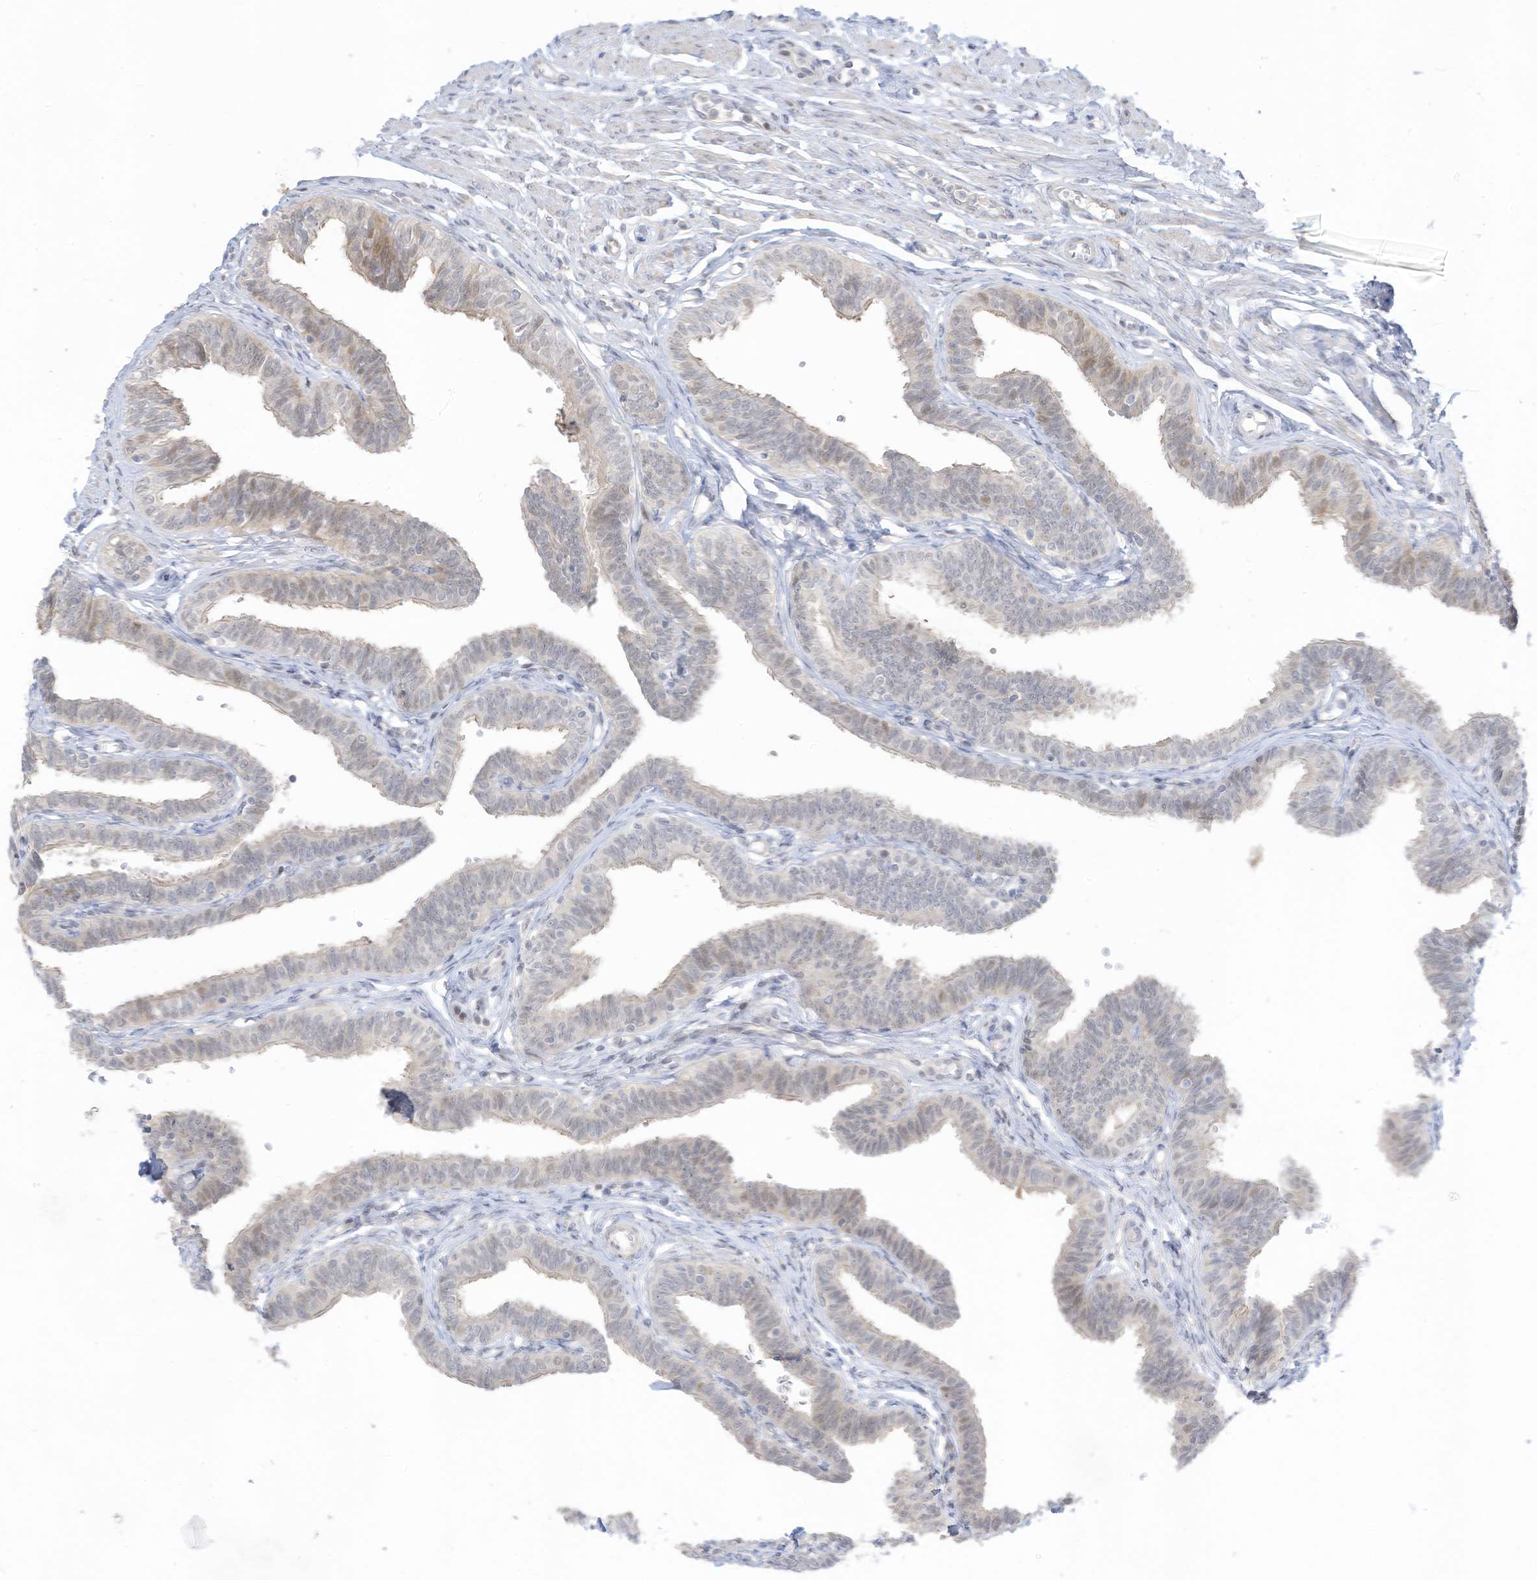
{"staining": {"intensity": "weak", "quantity": "<25%", "location": "cytoplasmic/membranous"}, "tissue": "fallopian tube", "cell_type": "Glandular cells", "image_type": "normal", "snomed": [{"axis": "morphology", "description": "Normal tissue, NOS"}, {"axis": "topography", "description": "Fallopian tube"}, {"axis": "topography", "description": "Ovary"}], "caption": "An immunohistochemistry micrograph of normal fallopian tube is shown. There is no staining in glandular cells of fallopian tube. (DAB (3,3'-diaminobenzidine) immunohistochemistry, high magnification).", "gene": "ASPRV1", "patient": {"sex": "female", "age": 23}}